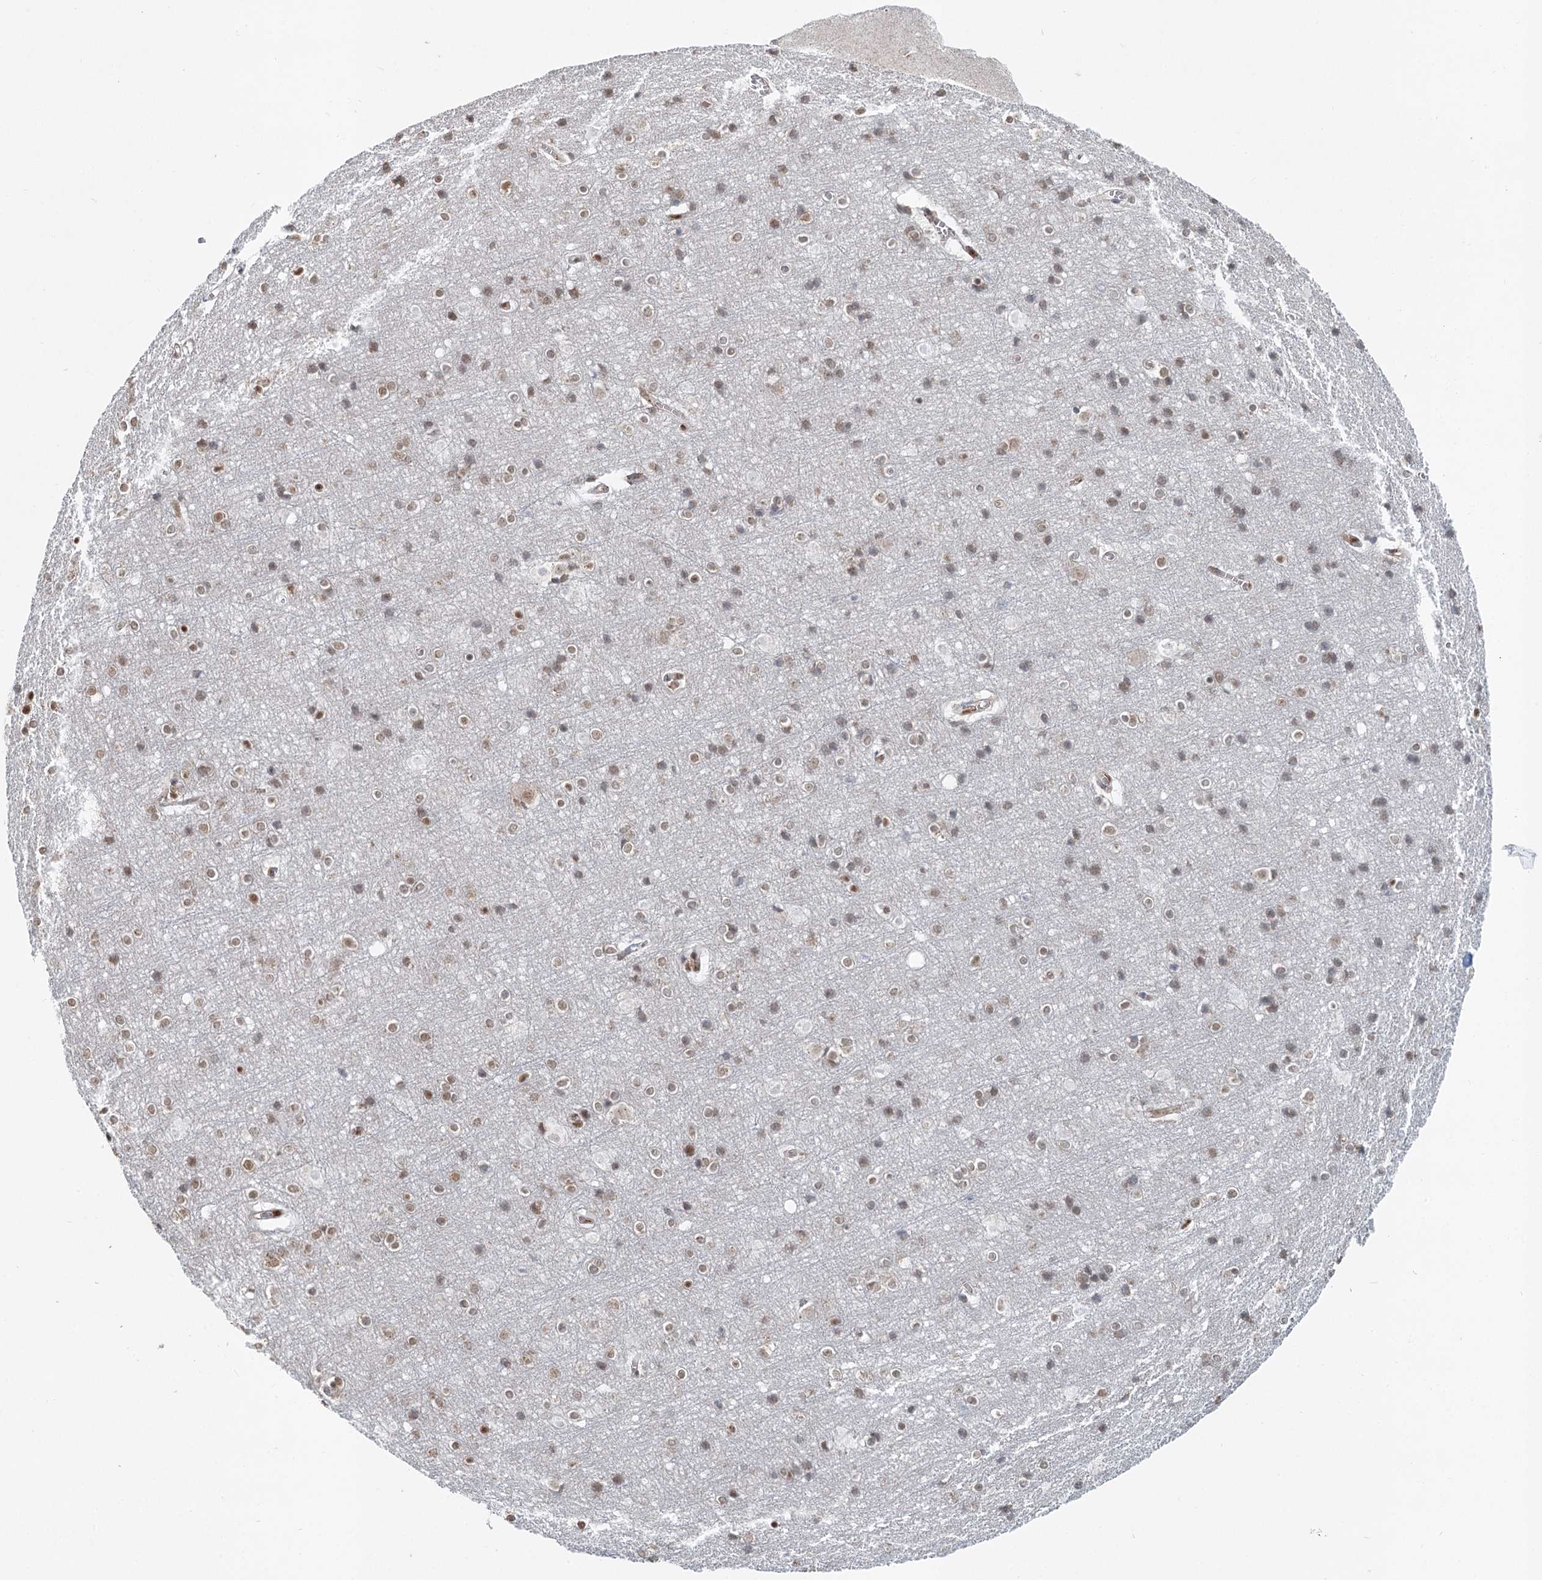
{"staining": {"intensity": "weak", "quantity": "<25%", "location": "nuclear"}, "tissue": "cerebral cortex", "cell_type": "Endothelial cells", "image_type": "normal", "snomed": [{"axis": "morphology", "description": "Normal tissue, NOS"}, {"axis": "topography", "description": "Cerebral cortex"}], "caption": "Human cerebral cortex stained for a protein using immunohistochemistry shows no staining in endothelial cells.", "gene": "GPALPP1", "patient": {"sex": "male", "age": 54}}